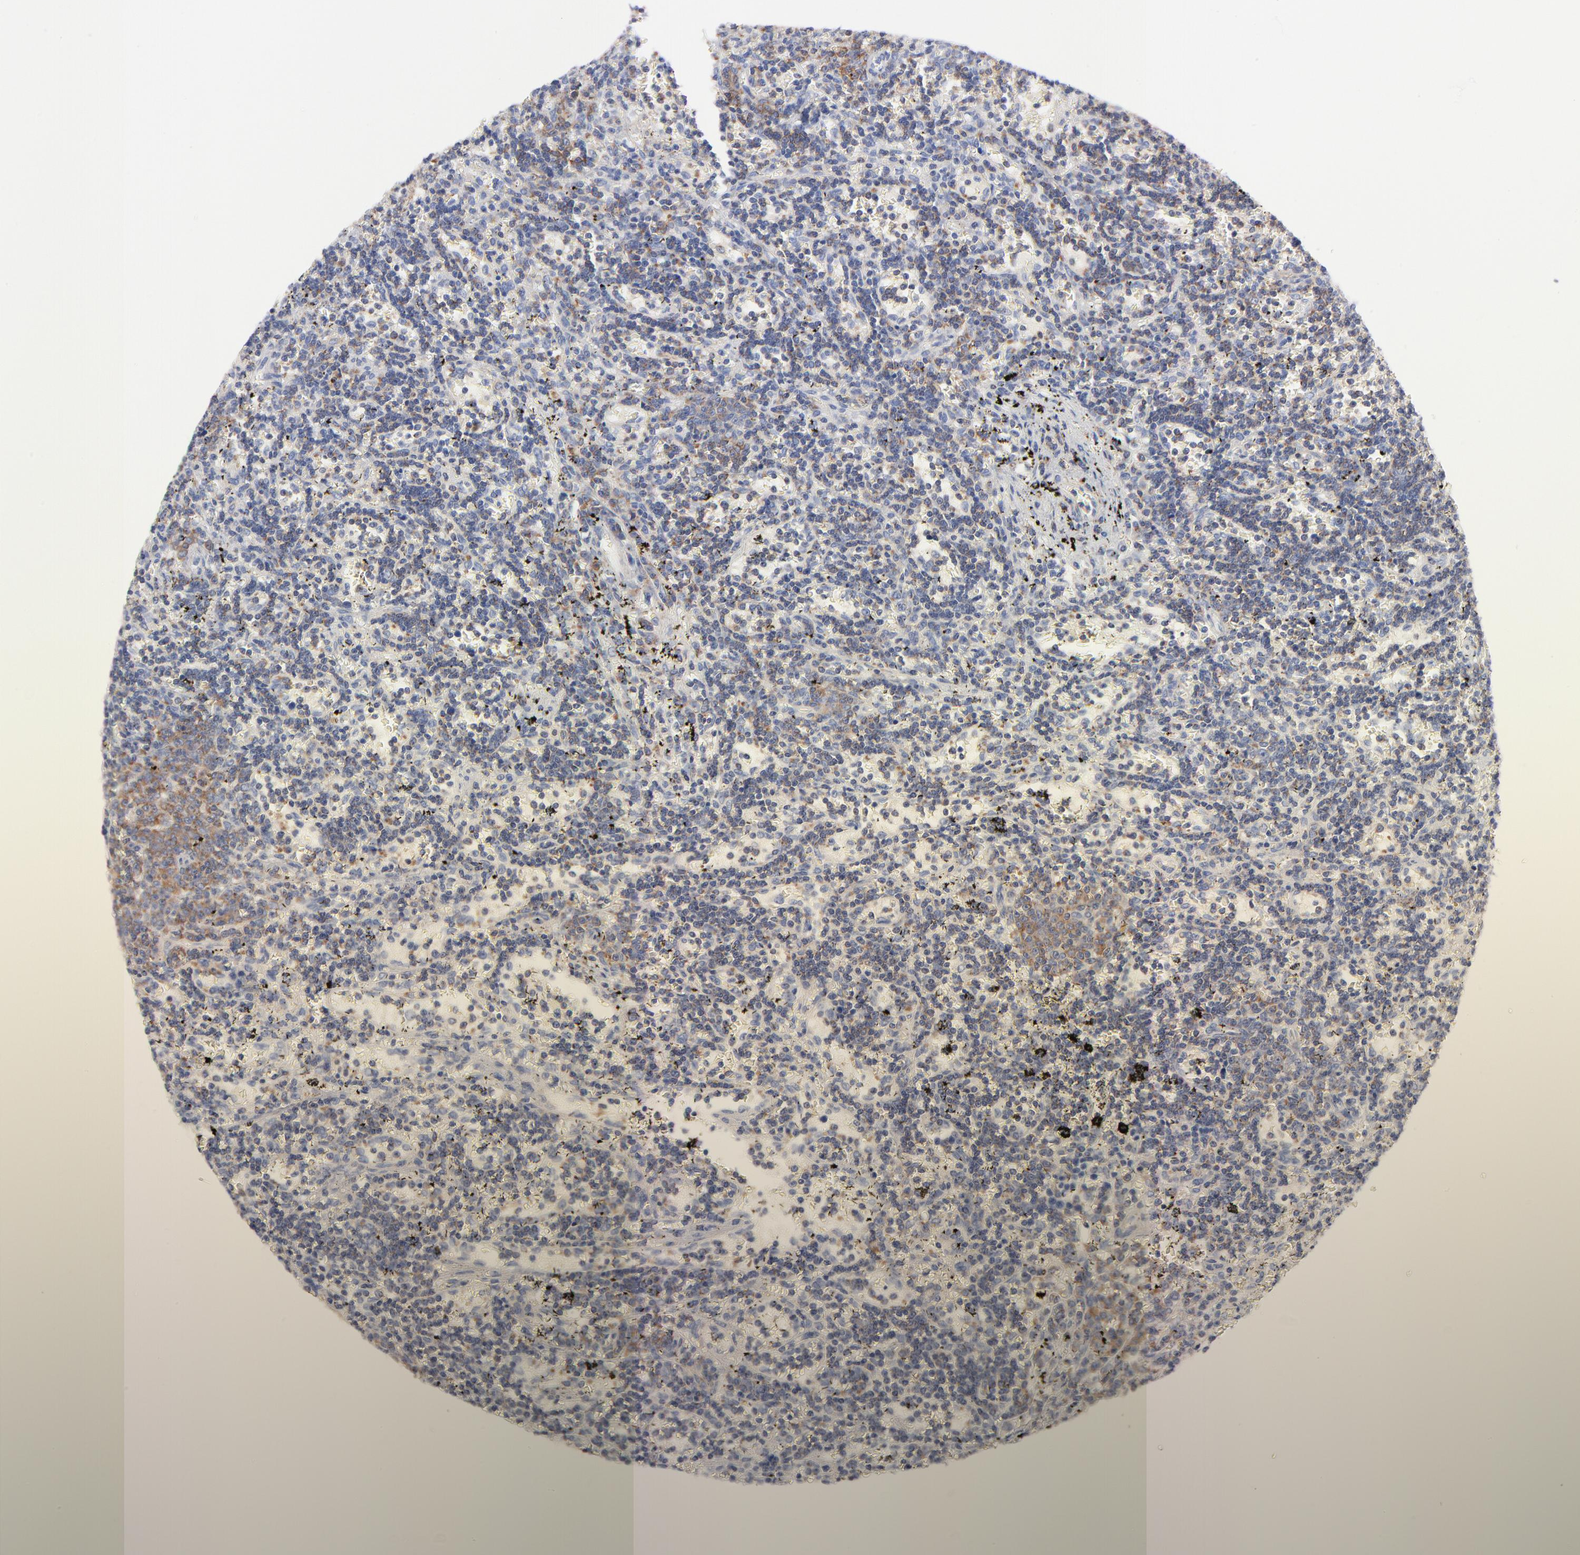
{"staining": {"intensity": "moderate", "quantity": "<25%", "location": "cytoplasmic/membranous"}, "tissue": "lymphoma", "cell_type": "Tumor cells", "image_type": "cancer", "snomed": [{"axis": "morphology", "description": "Malignant lymphoma, non-Hodgkin's type, Low grade"}, {"axis": "topography", "description": "Spleen"}], "caption": "A photomicrograph of human lymphoma stained for a protein exhibits moderate cytoplasmic/membranous brown staining in tumor cells. The protein is stained brown, and the nuclei are stained in blue (DAB (3,3'-diaminobenzidine) IHC with brightfield microscopy, high magnification).", "gene": "SEPTIN6", "patient": {"sex": "male", "age": 60}}